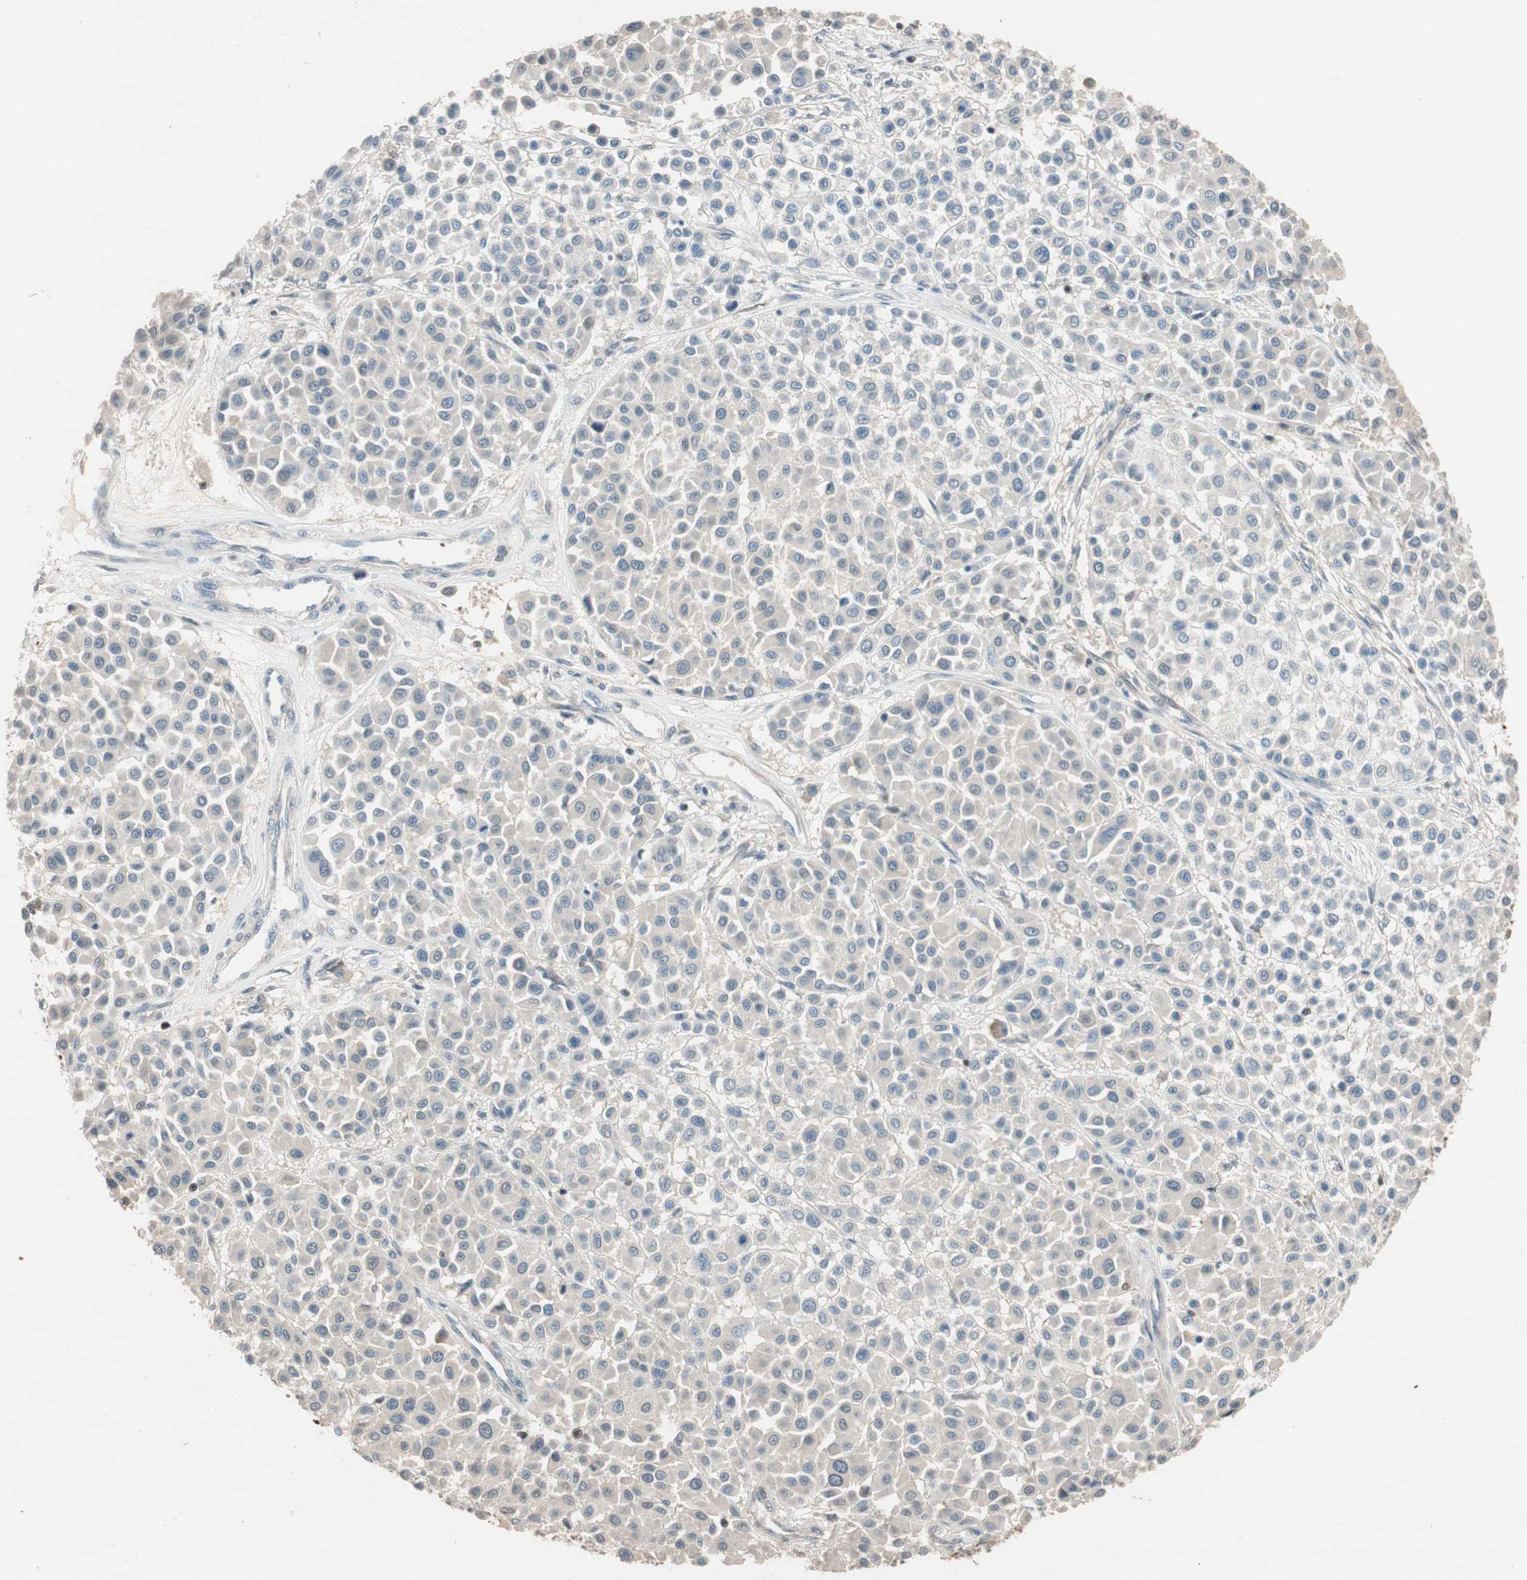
{"staining": {"intensity": "negative", "quantity": "none", "location": "none"}, "tissue": "melanoma", "cell_type": "Tumor cells", "image_type": "cancer", "snomed": [{"axis": "morphology", "description": "Malignant melanoma, Metastatic site"}, {"axis": "topography", "description": "Soft tissue"}], "caption": "DAB immunohistochemical staining of malignant melanoma (metastatic site) reveals no significant expression in tumor cells.", "gene": "SERPINB5", "patient": {"sex": "male", "age": 41}}